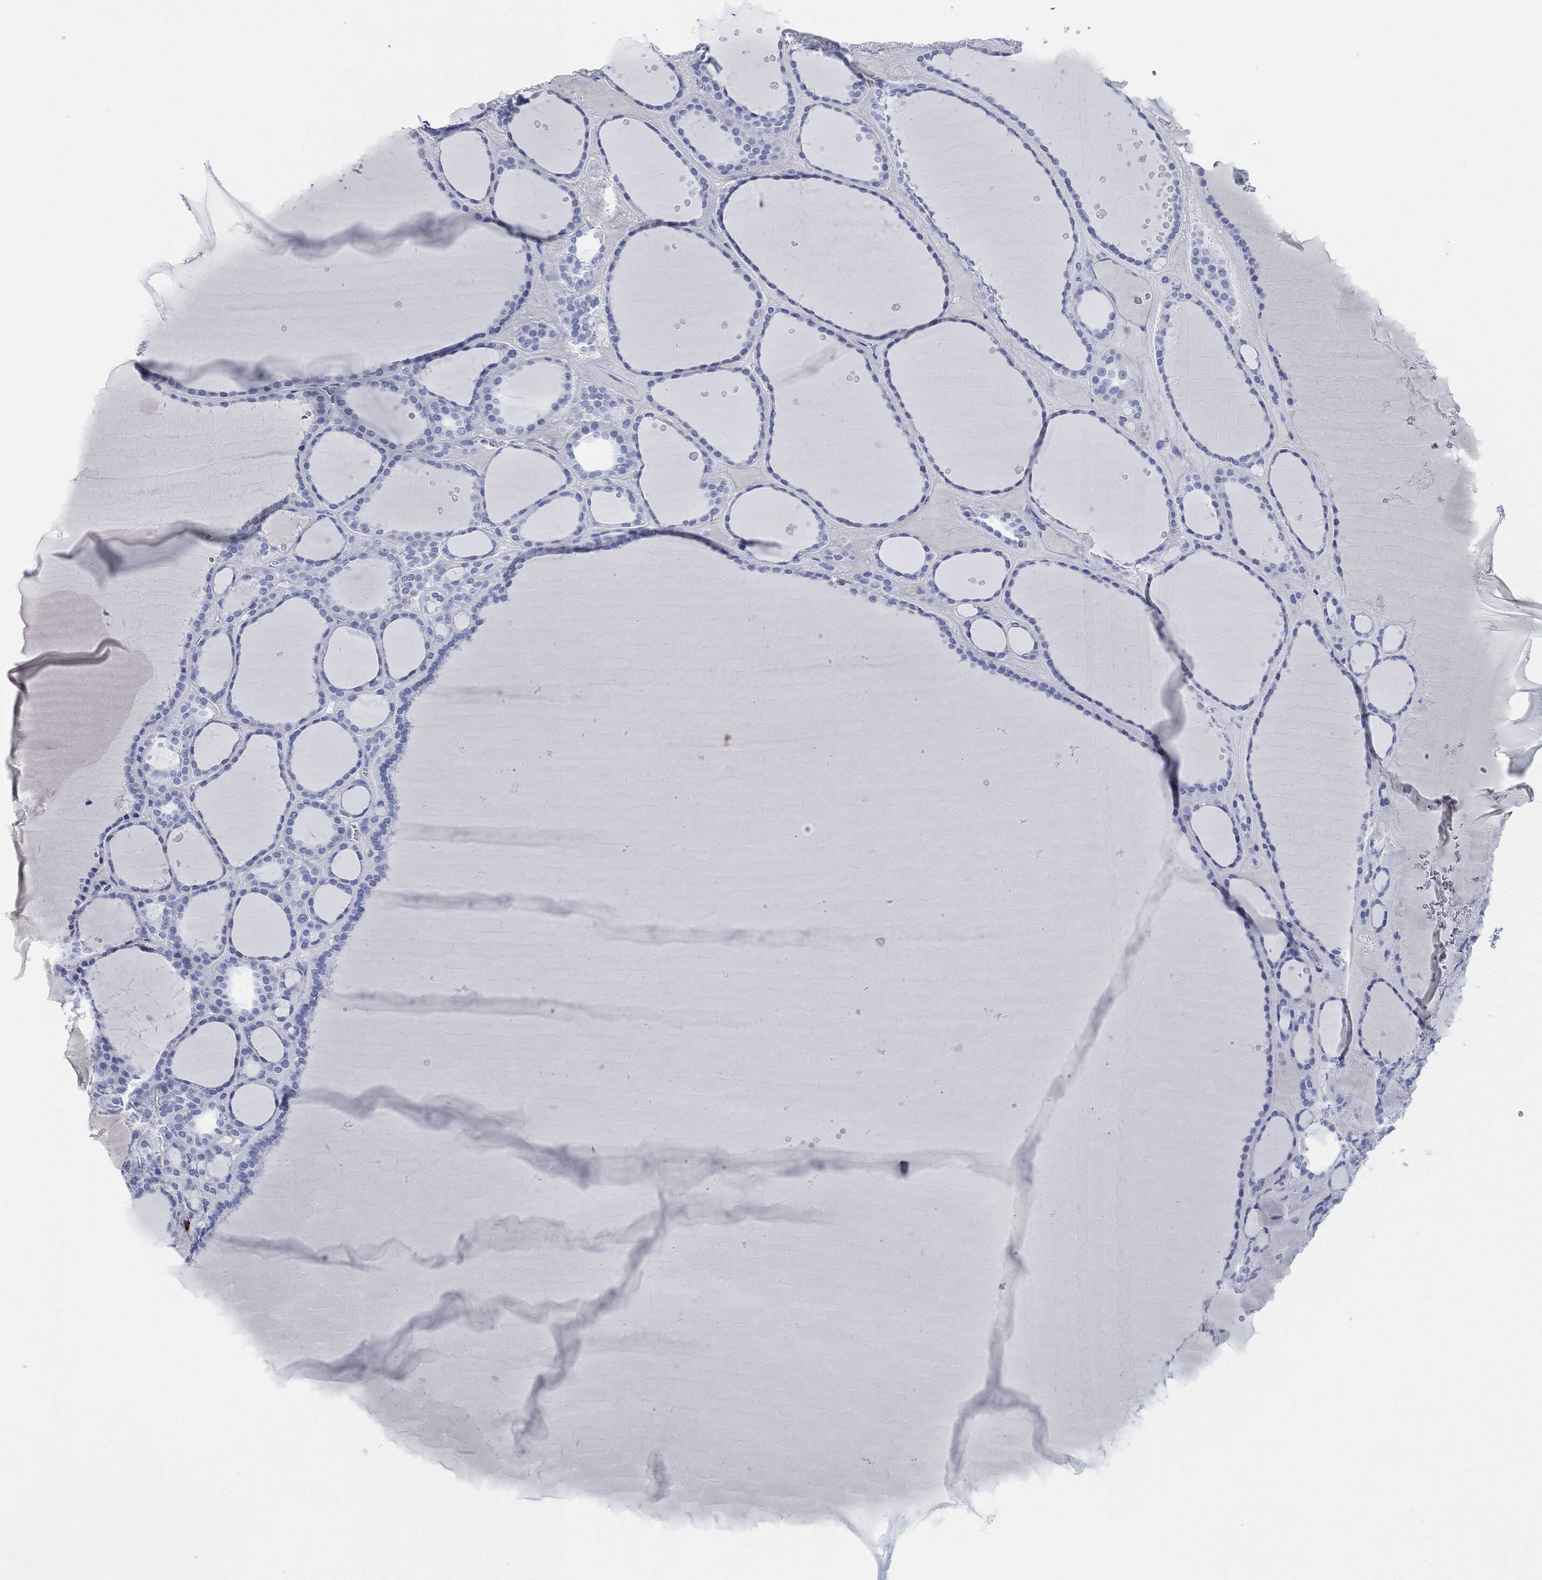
{"staining": {"intensity": "negative", "quantity": "none", "location": "none"}, "tissue": "thyroid gland", "cell_type": "Glandular cells", "image_type": "normal", "snomed": [{"axis": "morphology", "description": "Normal tissue, NOS"}, {"axis": "topography", "description": "Thyroid gland"}], "caption": "DAB (3,3'-diaminobenzidine) immunohistochemical staining of normal human thyroid gland demonstrates no significant expression in glandular cells. (DAB (3,3'-diaminobenzidine) IHC with hematoxylin counter stain).", "gene": "CEACAM8", "patient": {"sex": "male", "age": 63}}